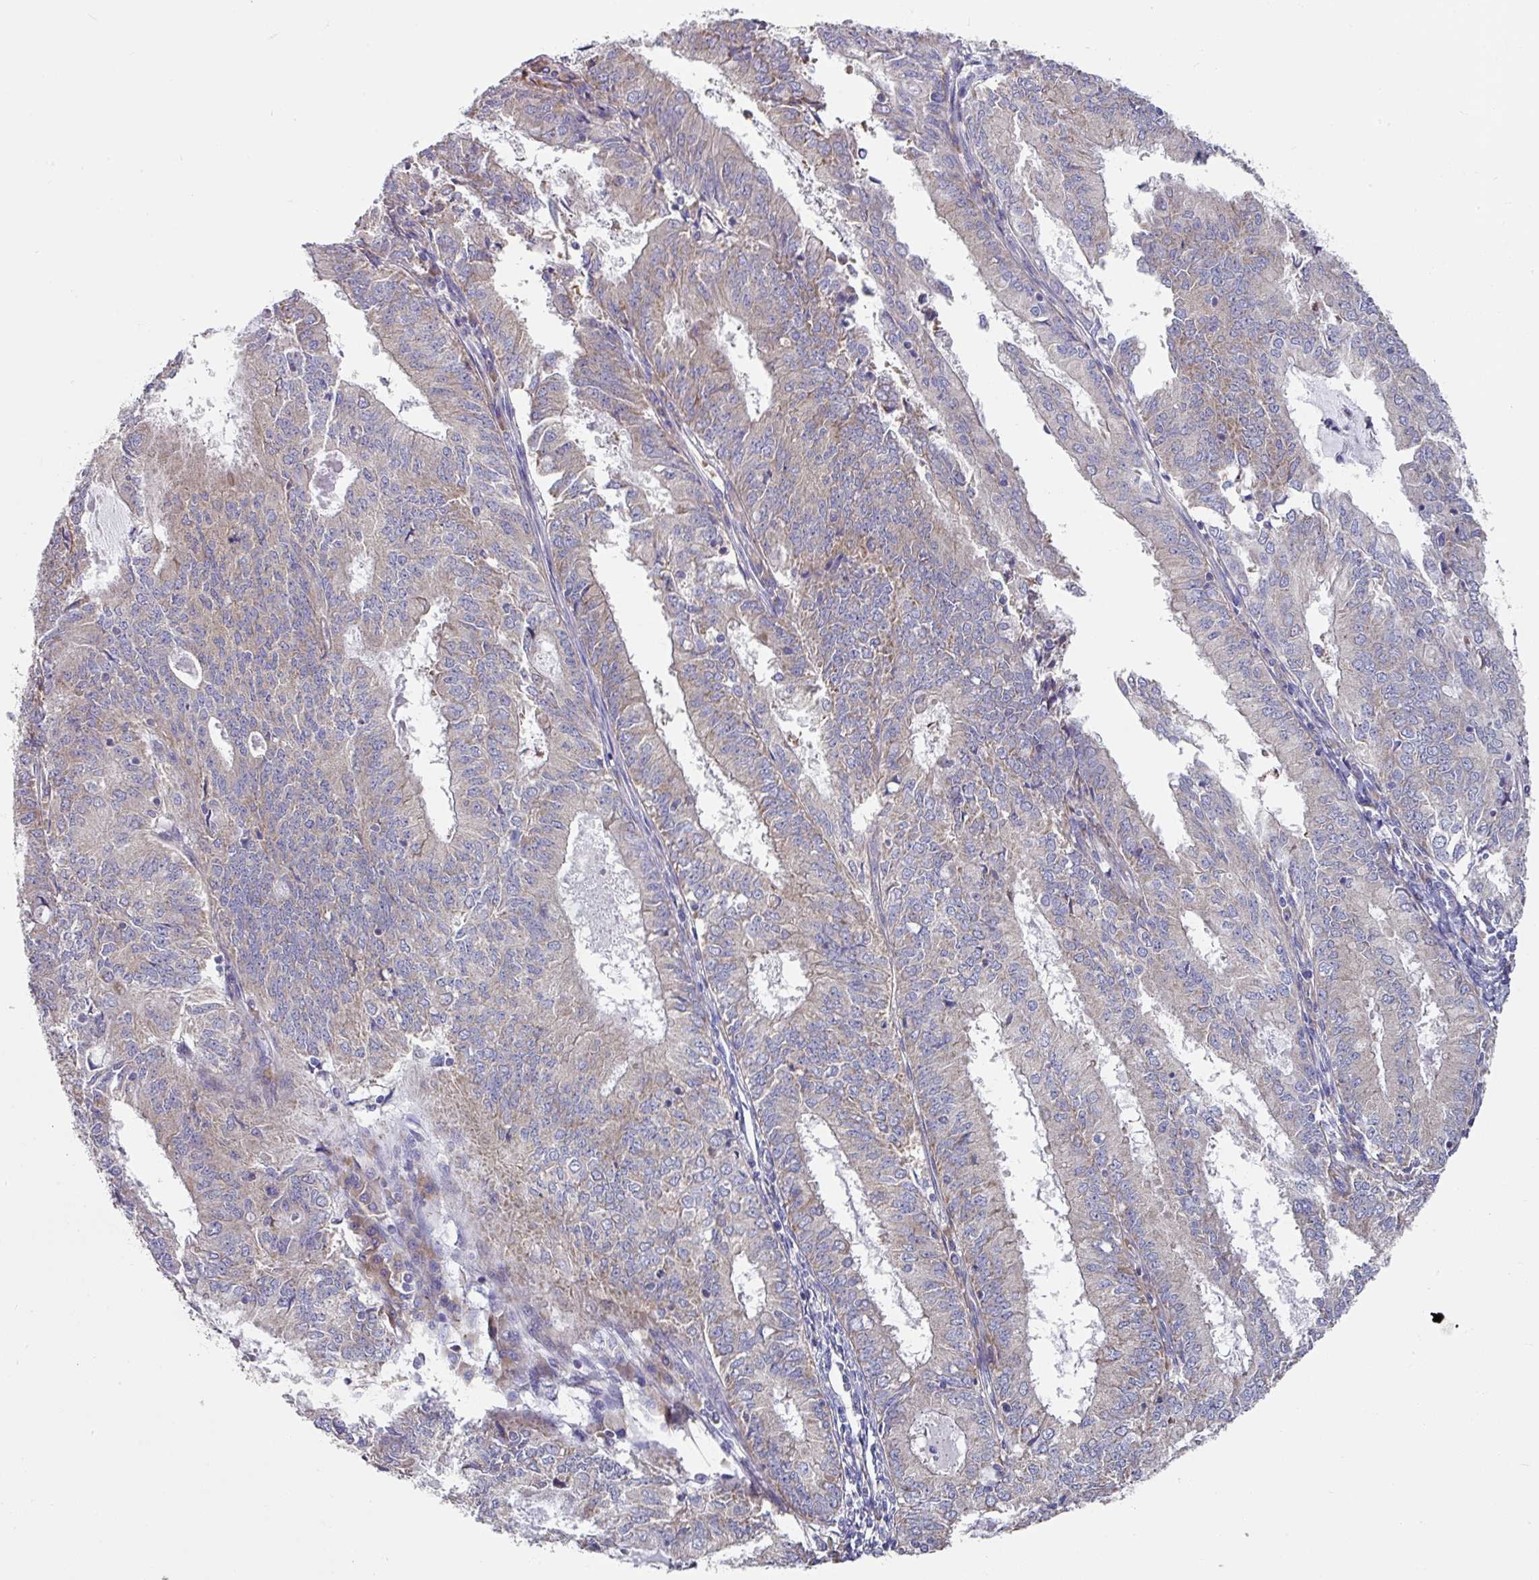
{"staining": {"intensity": "negative", "quantity": "none", "location": "none"}, "tissue": "endometrial cancer", "cell_type": "Tumor cells", "image_type": "cancer", "snomed": [{"axis": "morphology", "description": "Adenocarcinoma, NOS"}, {"axis": "topography", "description": "Endometrium"}], "caption": "Adenocarcinoma (endometrial) stained for a protein using IHC exhibits no positivity tumor cells.", "gene": "PYROXD2", "patient": {"sex": "female", "age": 57}}